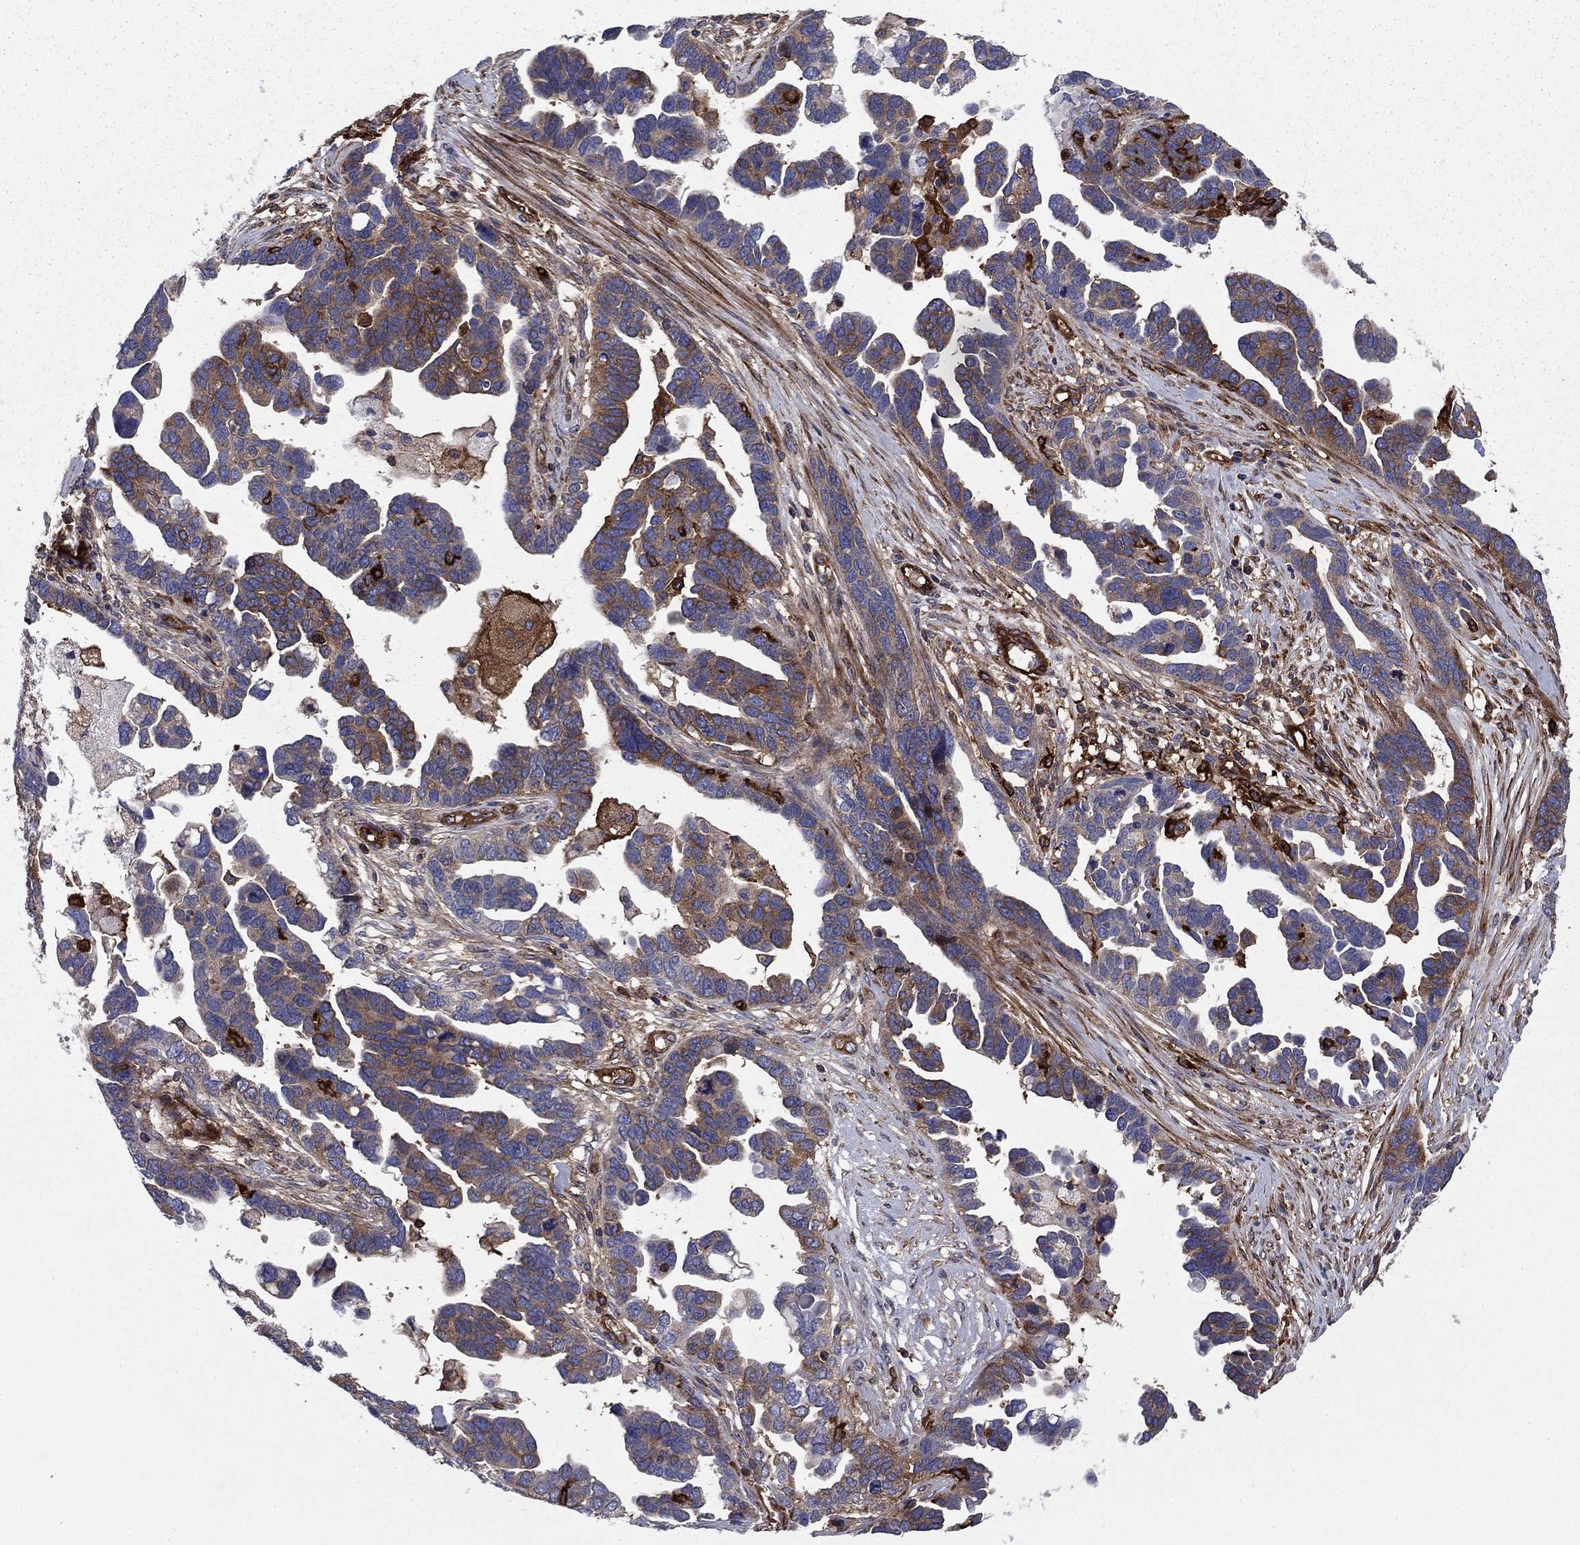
{"staining": {"intensity": "moderate", "quantity": ">75%", "location": "cytoplasmic/membranous"}, "tissue": "ovarian cancer", "cell_type": "Tumor cells", "image_type": "cancer", "snomed": [{"axis": "morphology", "description": "Cystadenocarcinoma, serous, NOS"}, {"axis": "topography", "description": "Ovary"}], "caption": "The immunohistochemical stain shows moderate cytoplasmic/membranous staining in tumor cells of ovarian cancer tissue. (IHC, brightfield microscopy, high magnification).", "gene": "EHBP1L1", "patient": {"sex": "female", "age": 54}}